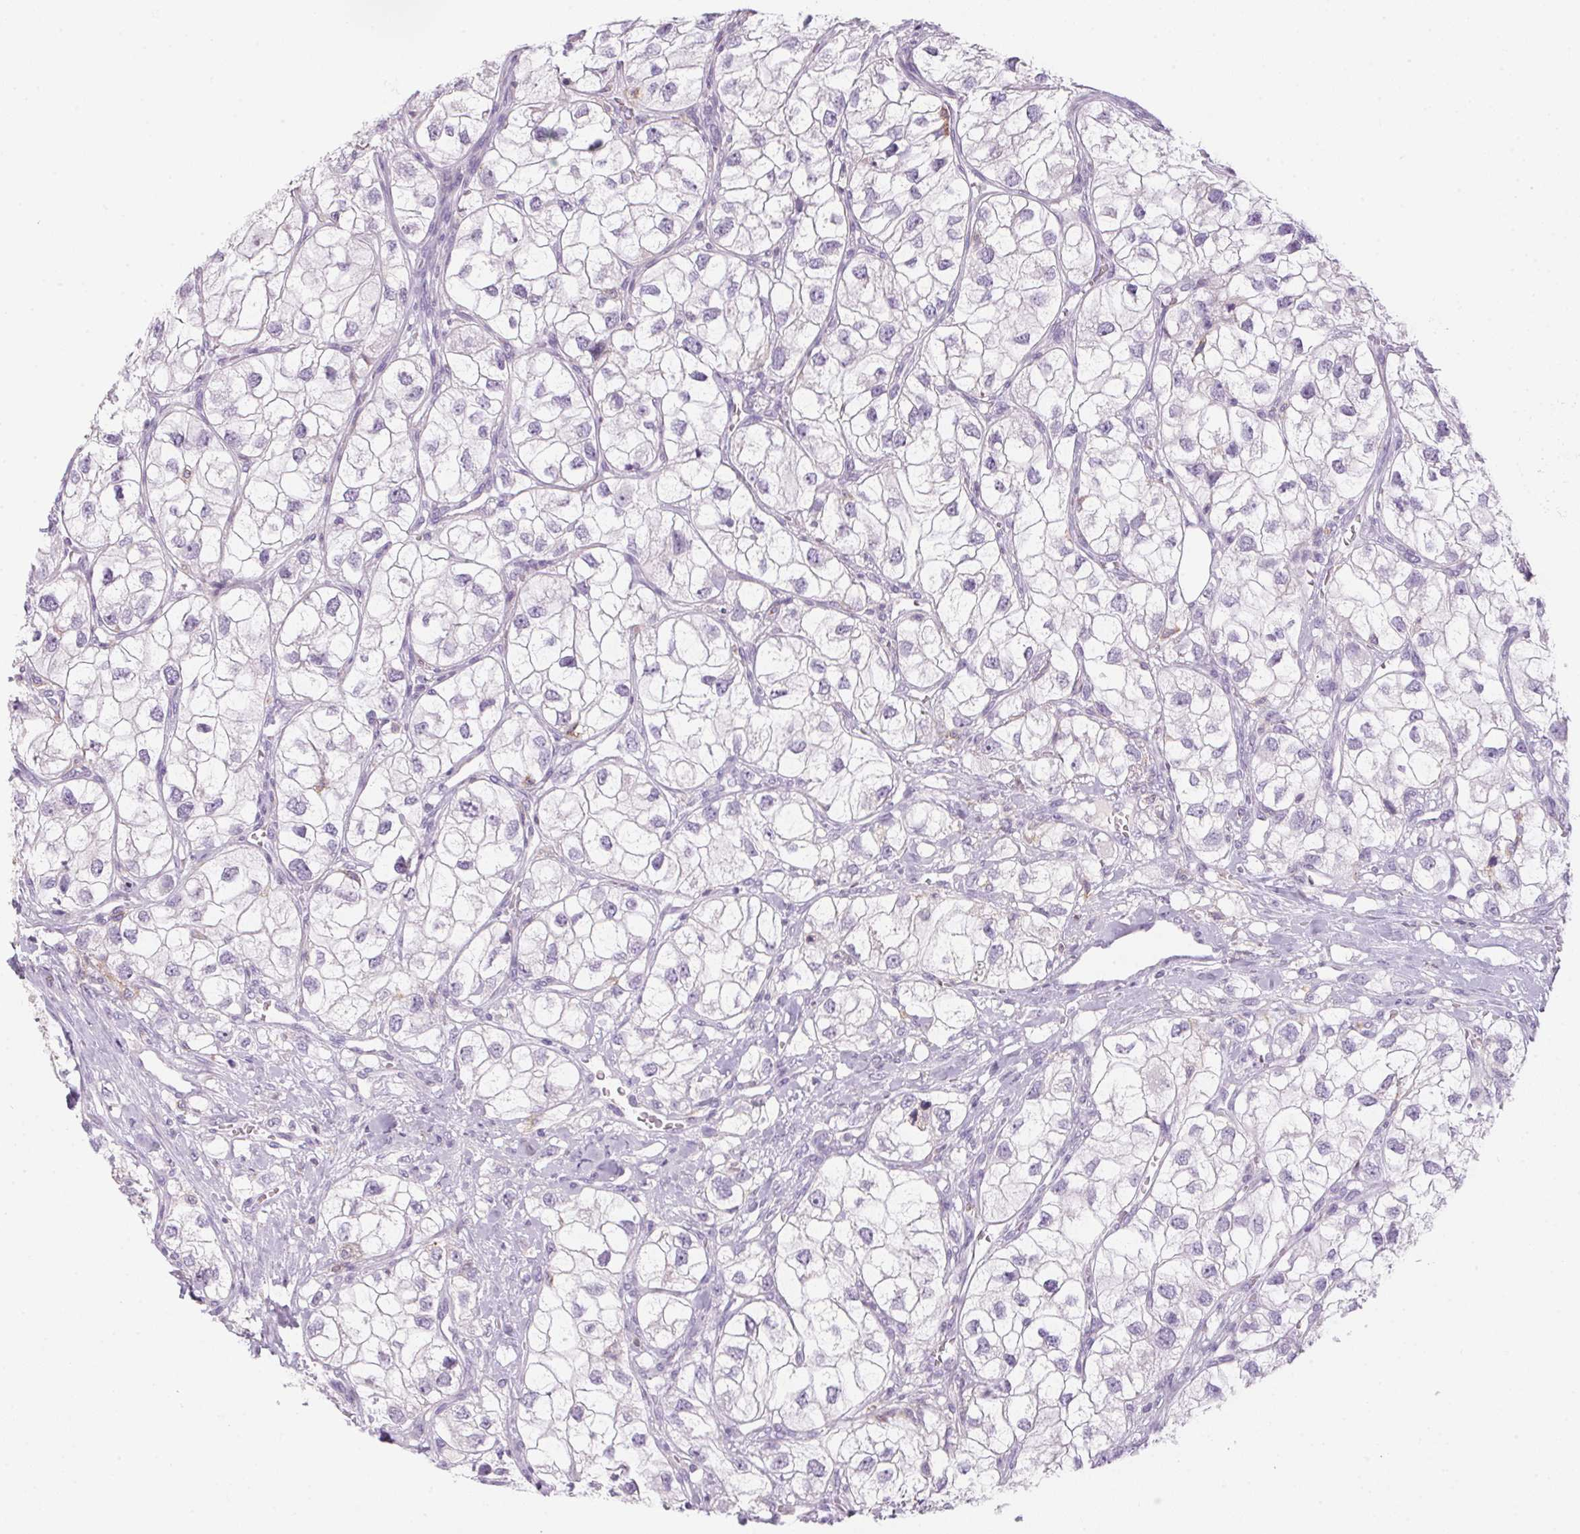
{"staining": {"intensity": "negative", "quantity": "none", "location": "none"}, "tissue": "renal cancer", "cell_type": "Tumor cells", "image_type": "cancer", "snomed": [{"axis": "morphology", "description": "Adenocarcinoma, NOS"}, {"axis": "topography", "description": "Kidney"}], "caption": "Adenocarcinoma (renal) was stained to show a protein in brown. There is no significant staining in tumor cells.", "gene": "ECPAS", "patient": {"sex": "male", "age": 59}}